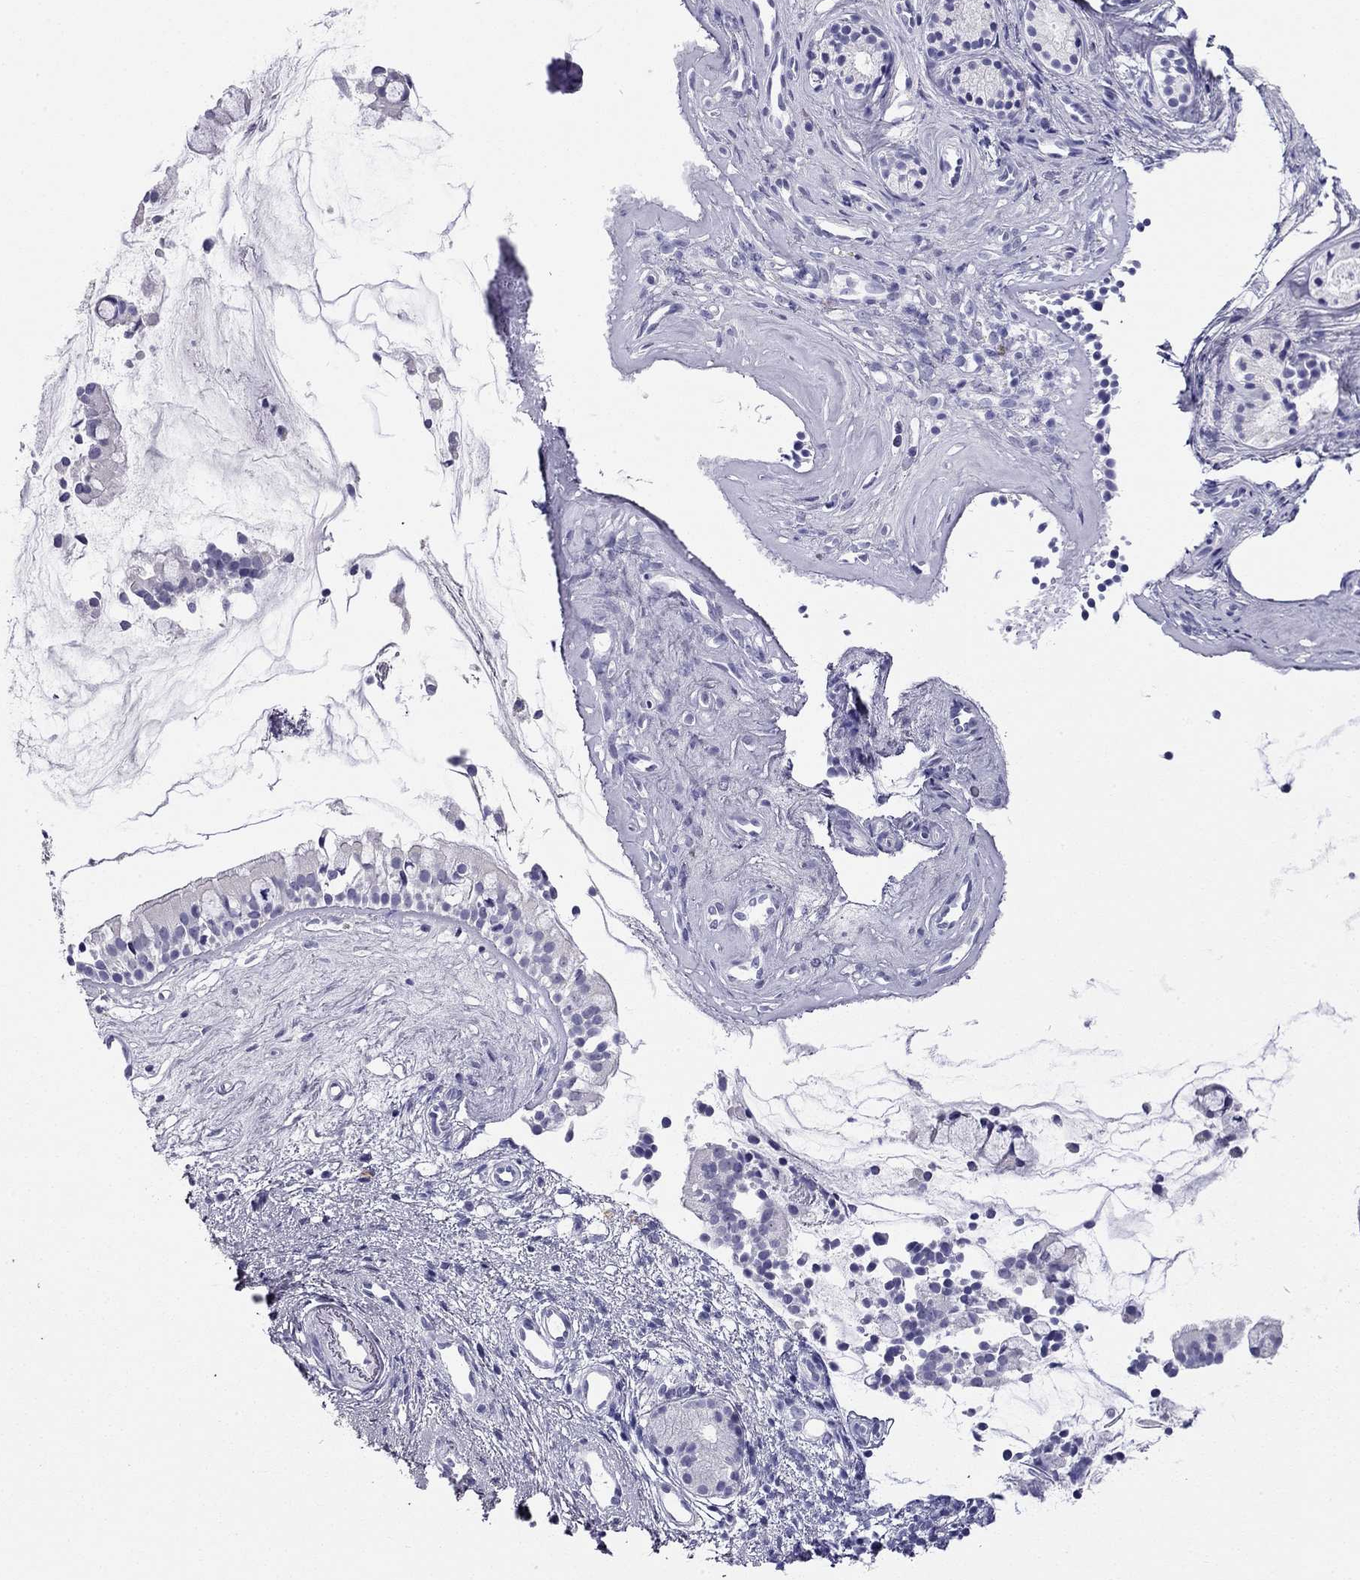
{"staining": {"intensity": "negative", "quantity": "none", "location": "none"}, "tissue": "nasopharynx", "cell_type": "Respiratory epithelial cells", "image_type": "normal", "snomed": [{"axis": "morphology", "description": "Normal tissue, NOS"}, {"axis": "topography", "description": "Nasopharynx"}], "caption": "DAB immunohistochemical staining of benign nasopharynx demonstrates no significant staining in respiratory epithelial cells. (DAB IHC with hematoxylin counter stain).", "gene": "ODF4", "patient": {"sex": "female", "age": 52}}